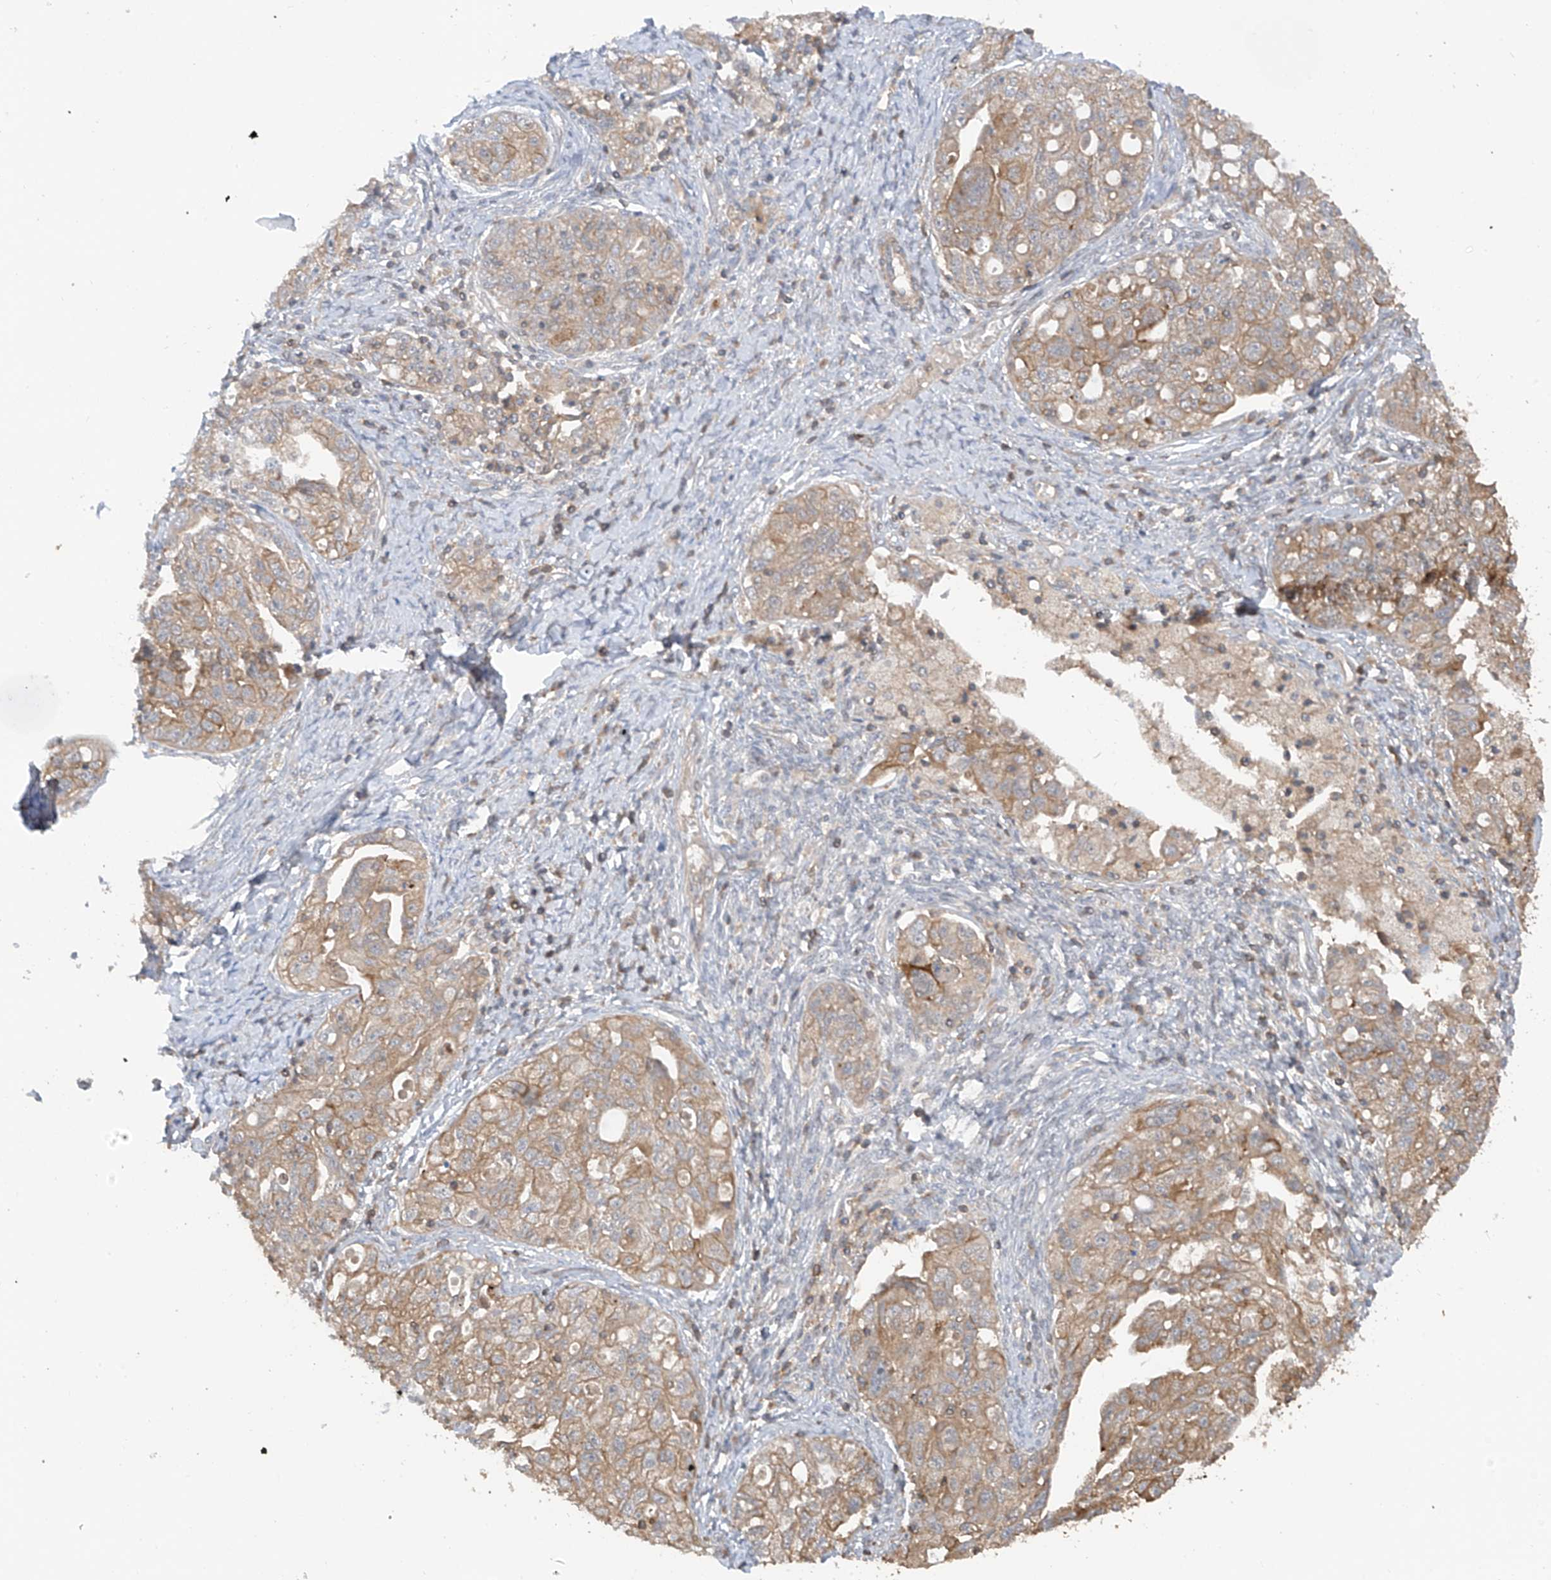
{"staining": {"intensity": "weak", "quantity": ">75%", "location": "cytoplasmic/membranous"}, "tissue": "ovarian cancer", "cell_type": "Tumor cells", "image_type": "cancer", "snomed": [{"axis": "morphology", "description": "Carcinoma, NOS"}, {"axis": "morphology", "description": "Cystadenocarcinoma, serous, NOS"}, {"axis": "topography", "description": "Ovary"}], "caption": "Immunohistochemical staining of ovarian cancer (carcinoma) displays low levels of weak cytoplasmic/membranous protein positivity in approximately >75% of tumor cells. (Stains: DAB (3,3'-diaminobenzidine) in brown, nuclei in blue, Microscopy: brightfield microscopy at high magnification).", "gene": "RPAIN", "patient": {"sex": "female", "age": 69}}